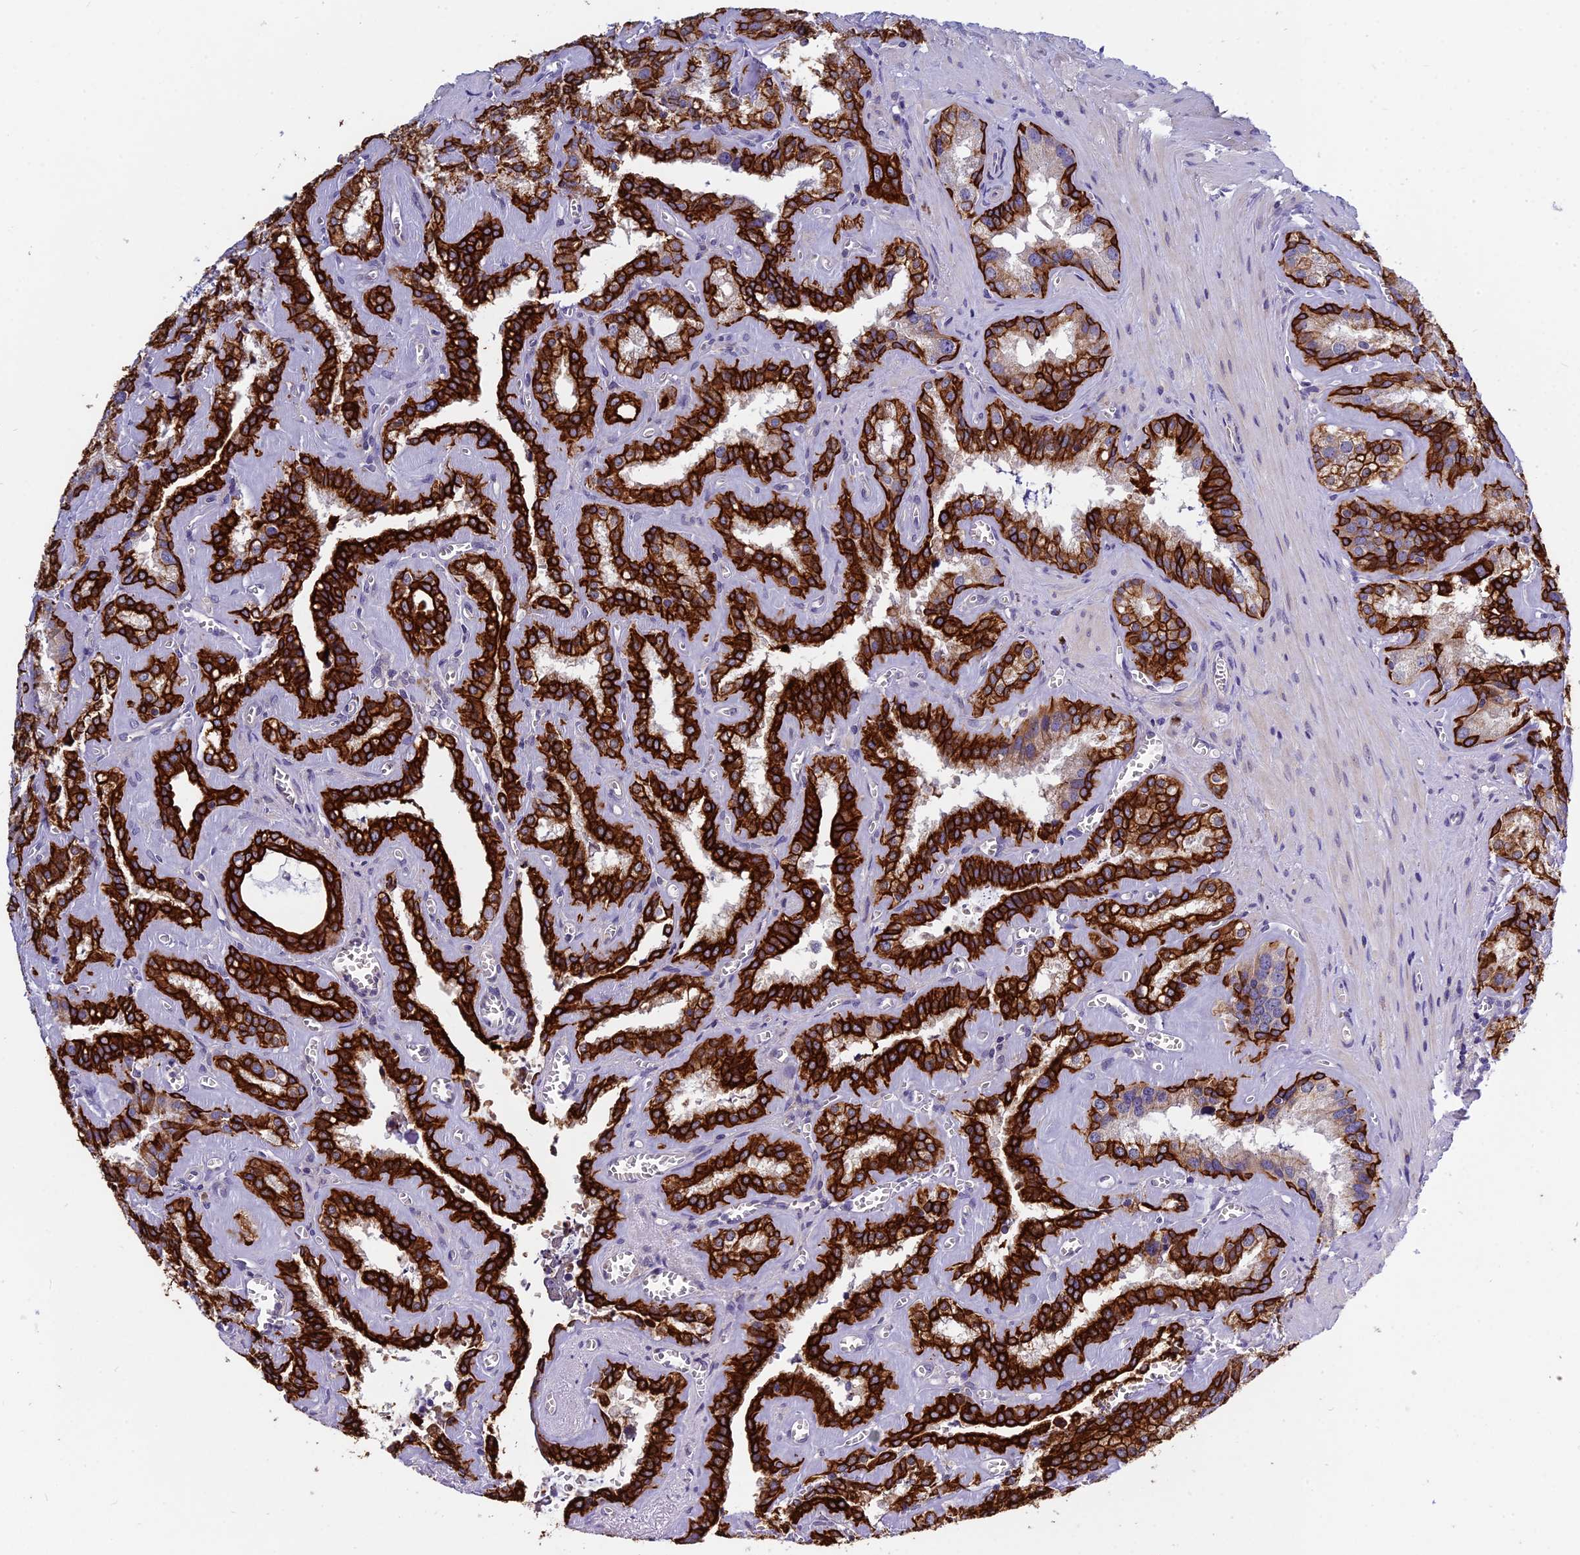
{"staining": {"intensity": "strong", "quantity": ">75%", "location": "cytoplasmic/membranous"}, "tissue": "seminal vesicle", "cell_type": "Glandular cells", "image_type": "normal", "snomed": [{"axis": "morphology", "description": "Normal tissue, NOS"}, {"axis": "topography", "description": "Prostate"}, {"axis": "topography", "description": "Seminal veicle"}], "caption": "Immunohistochemical staining of unremarkable human seminal vesicle displays high levels of strong cytoplasmic/membranous staining in about >75% of glandular cells. The staining is performed using DAB brown chromogen to label protein expression. The nuclei are counter-stained blue using hematoxylin.", "gene": "RBM41", "patient": {"sex": "male", "age": 59}}